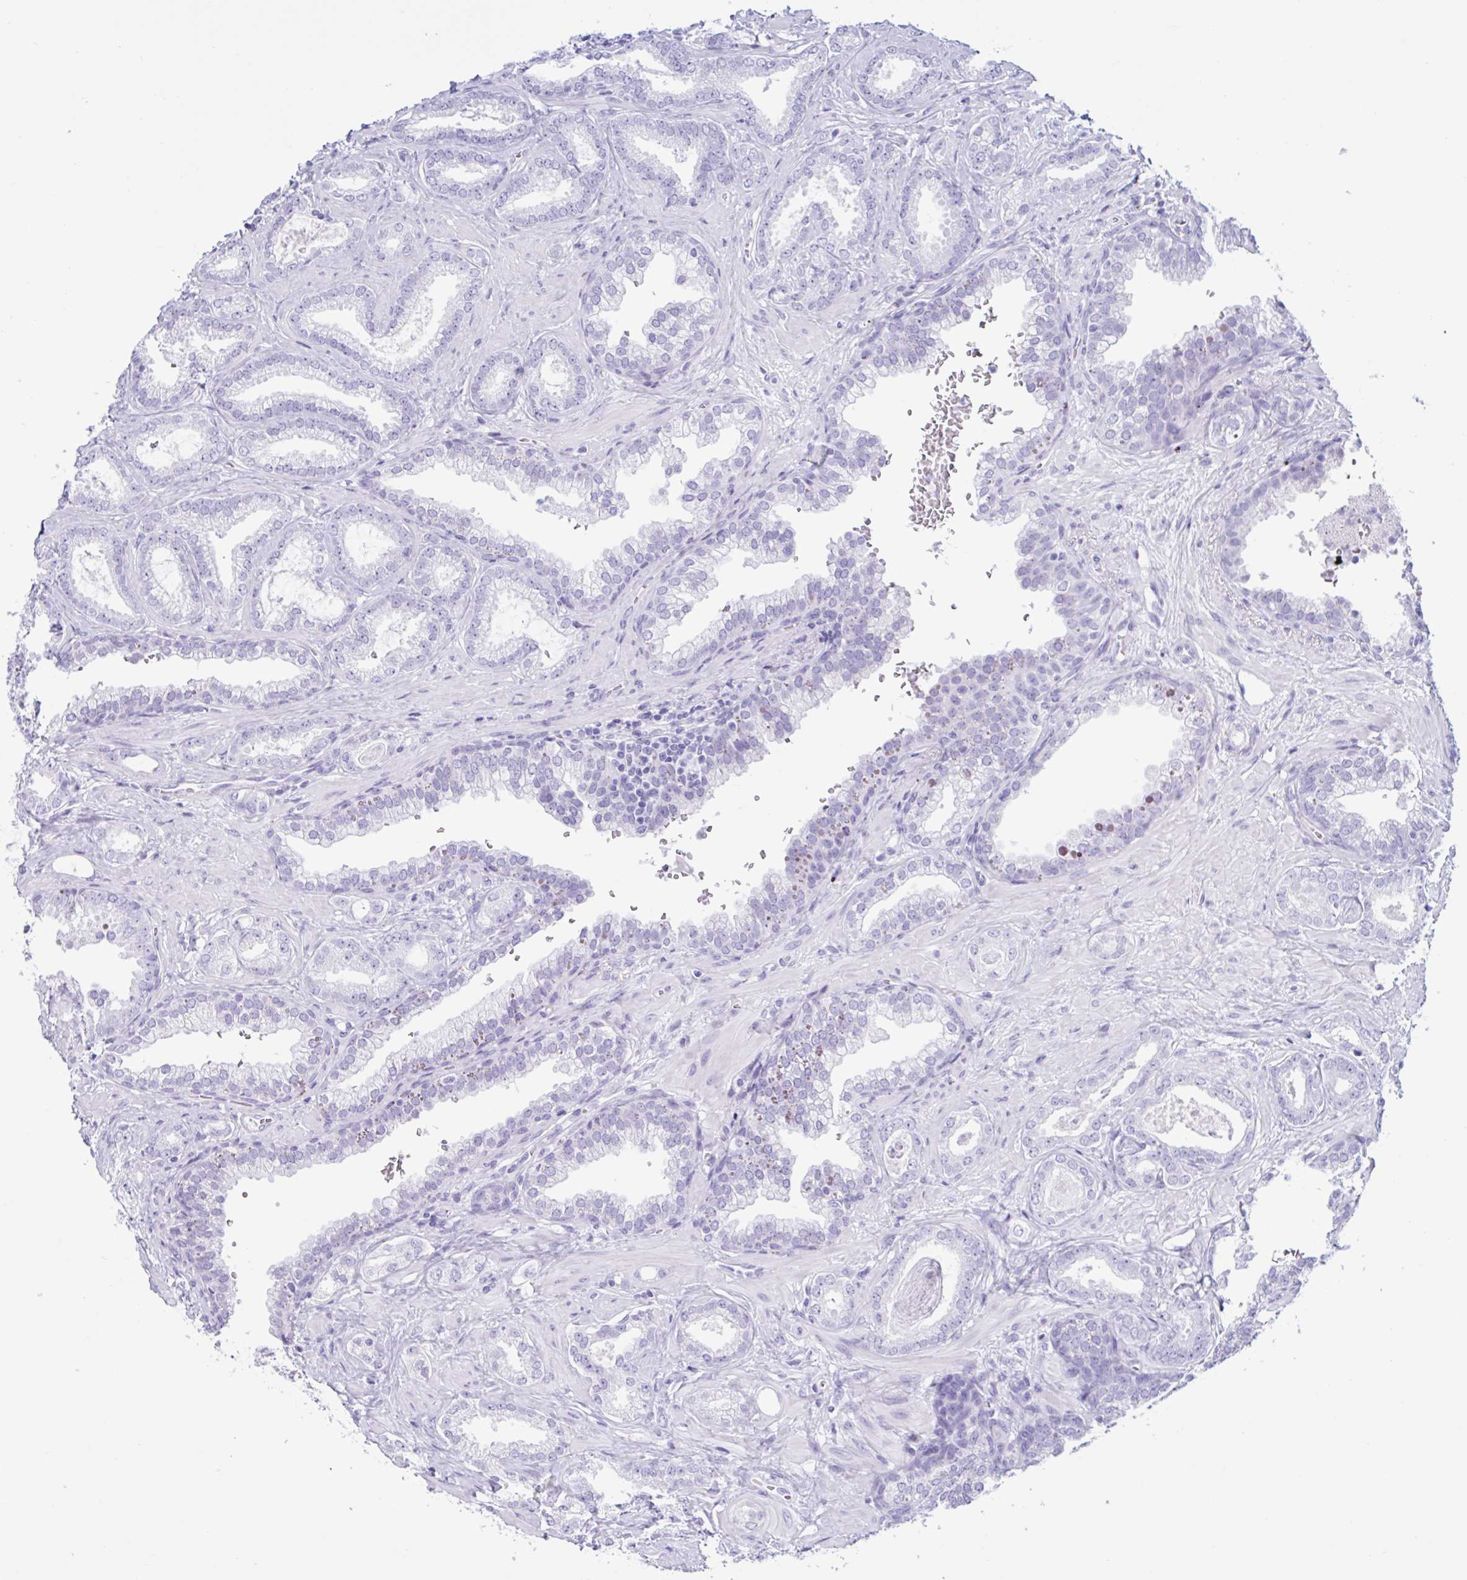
{"staining": {"intensity": "negative", "quantity": "none", "location": "none"}, "tissue": "prostate cancer", "cell_type": "Tumor cells", "image_type": "cancer", "snomed": [{"axis": "morphology", "description": "Adenocarcinoma, High grade"}, {"axis": "topography", "description": "Prostate"}], "caption": "High-grade adenocarcinoma (prostate) was stained to show a protein in brown. There is no significant staining in tumor cells. Nuclei are stained in blue.", "gene": "MRGPRG", "patient": {"sex": "male", "age": 58}}